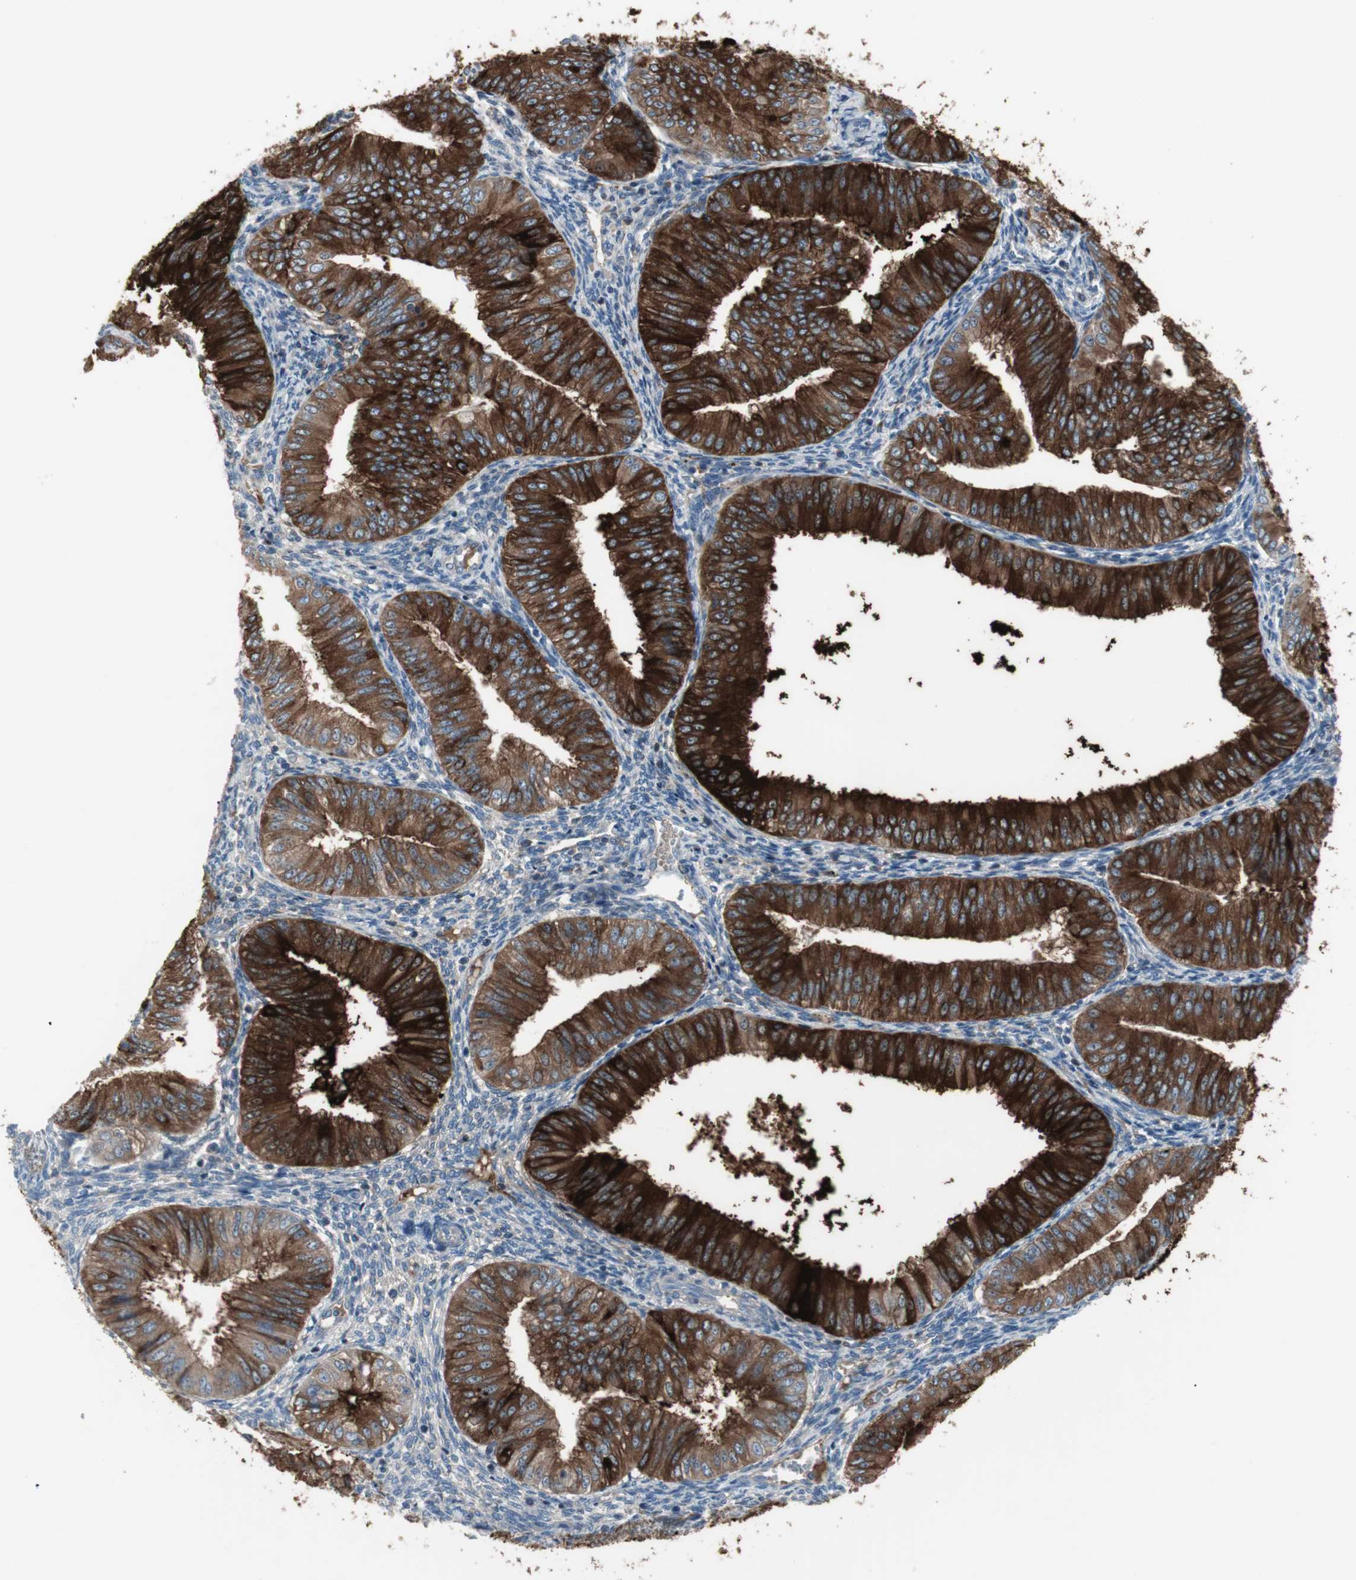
{"staining": {"intensity": "strong", "quantity": ">75%", "location": "cytoplasmic/membranous"}, "tissue": "endometrial cancer", "cell_type": "Tumor cells", "image_type": "cancer", "snomed": [{"axis": "morphology", "description": "Normal tissue, NOS"}, {"axis": "morphology", "description": "Adenocarcinoma, NOS"}, {"axis": "topography", "description": "Endometrium"}], "caption": "Human adenocarcinoma (endometrial) stained with a brown dye demonstrates strong cytoplasmic/membranous positive expression in about >75% of tumor cells.", "gene": "PIGR", "patient": {"sex": "female", "age": 53}}